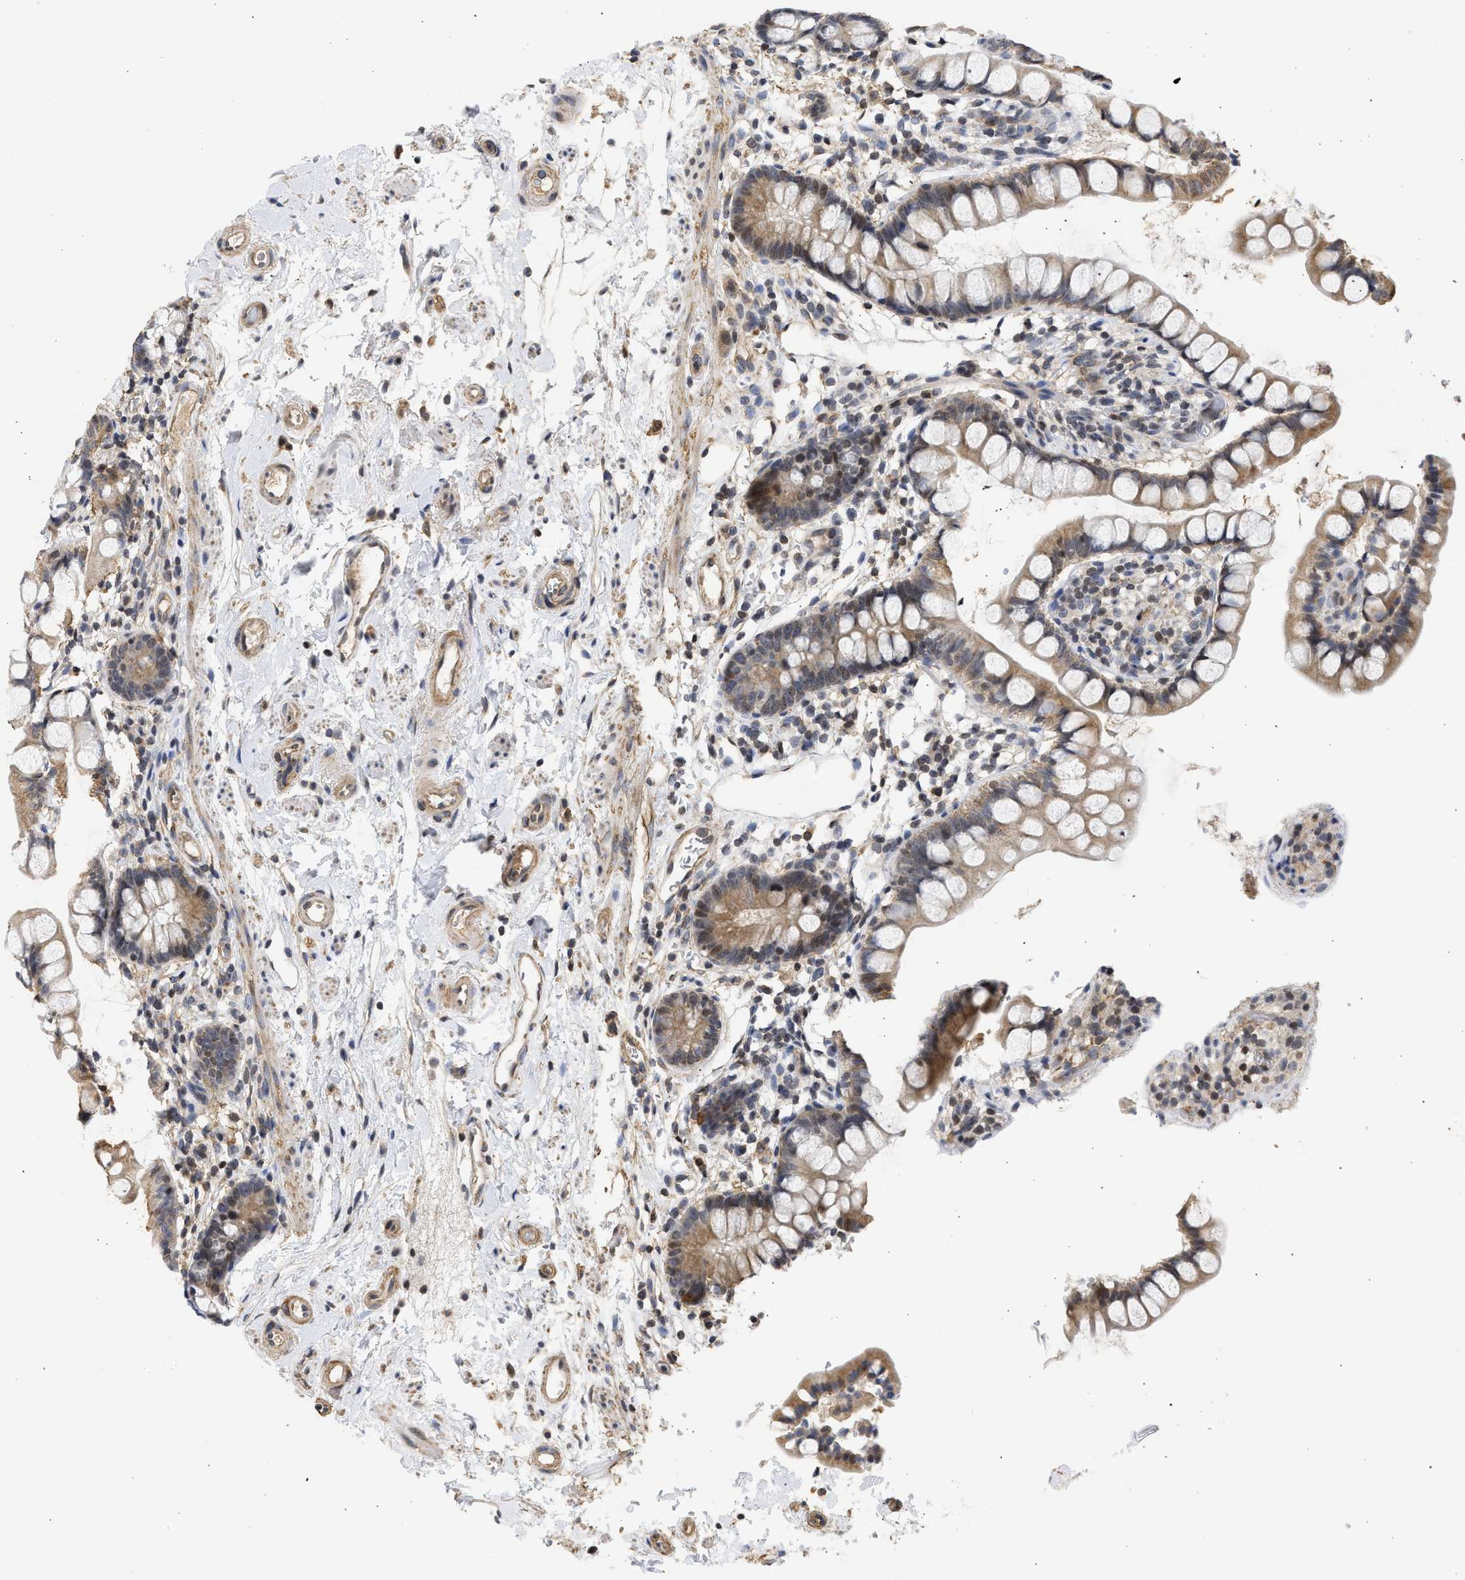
{"staining": {"intensity": "weak", "quantity": ">75%", "location": "cytoplasmic/membranous"}, "tissue": "small intestine", "cell_type": "Glandular cells", "image_type": "normal", "snomed": [{"axis": "morphology", "description": "Normal tissue, NOS"}, {"axis": "topography", "description": "Small intestine"}], "caption": "Immunohistochemical staining of unremarkable small intestine displays weak cytoplasmic/membranous protein positivity in about >75% of glandular cells.", "gene": "ENSG00000142539", "patient": {"sex": "female", "age": 84}}